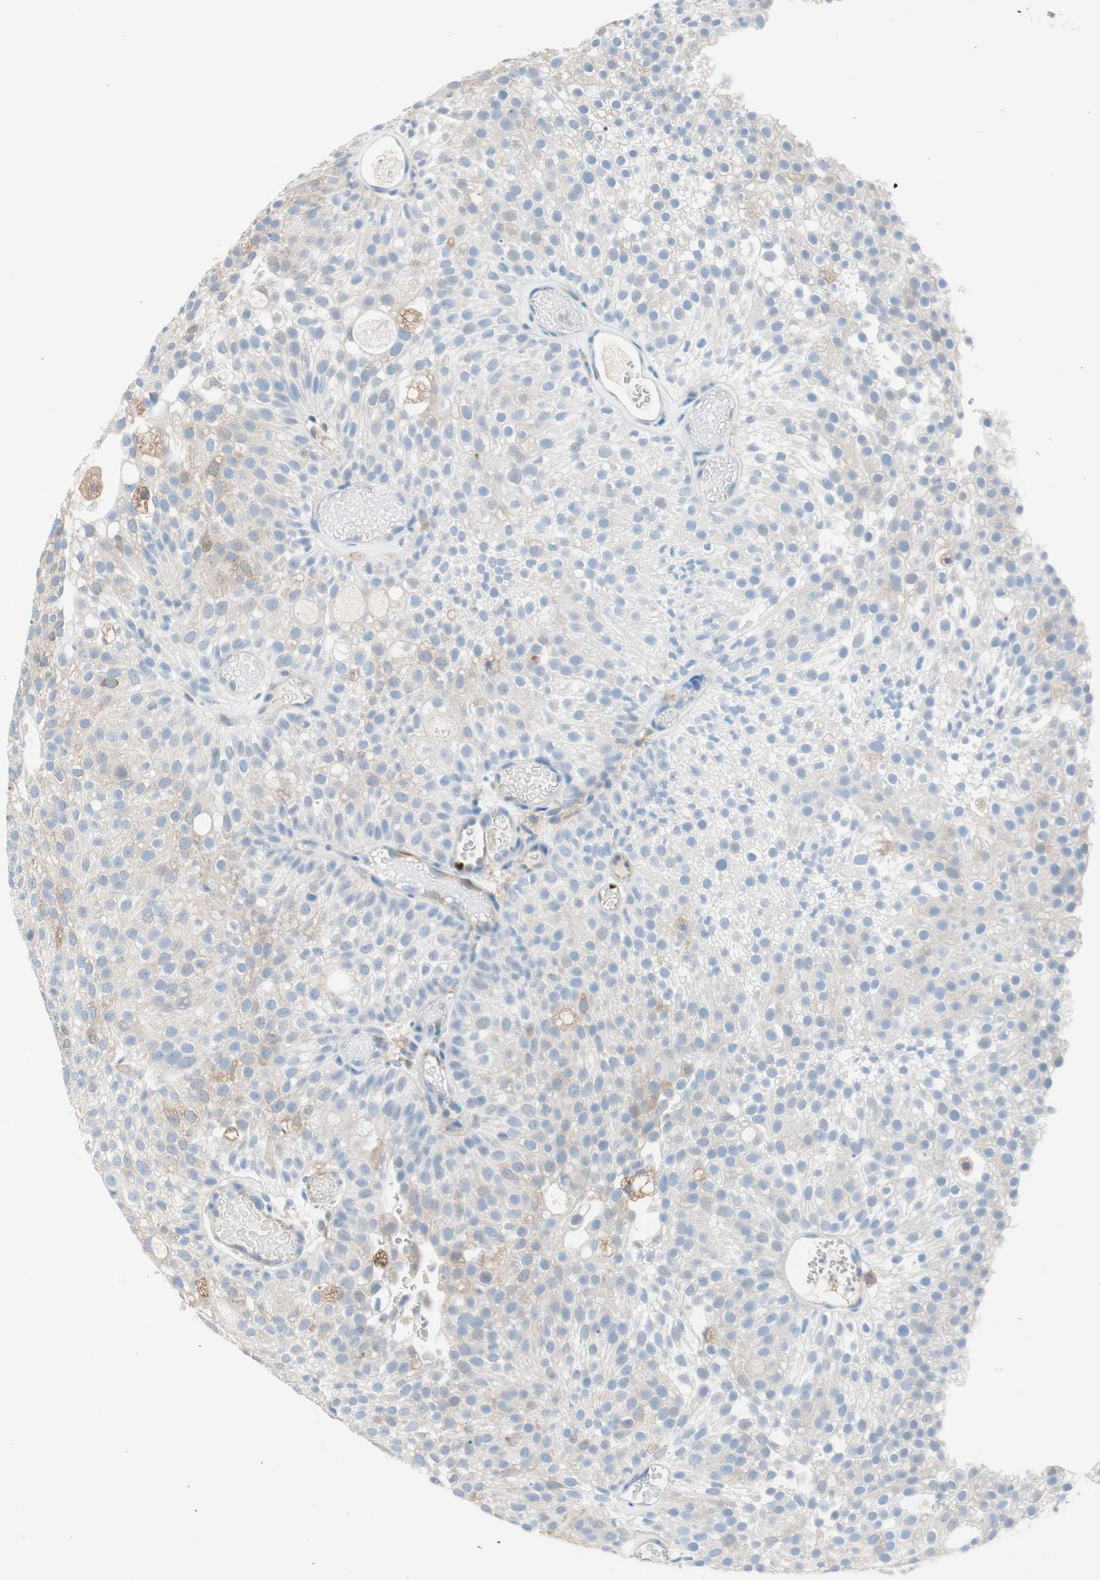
{"staining": {"intensity": "weak", "quantity": "<25%", "location": "cytoplasmic/membranous"}, "tissue": "urothelial cancer", "cell_type": "Tumor cells", "image_type": "cancer", "snomed": [{"axis": "morphology", "description": "Urothelial carcinoma, Low grade"}, {"axis": "topography", "description": "Urinary bladder"}], "caption": "Urothelial cancer was stained to show a protein in brown. There is no significant positivity in tumor cells.", "gene": "GLUL", "patient": {"sex": "male", "age": 78}}